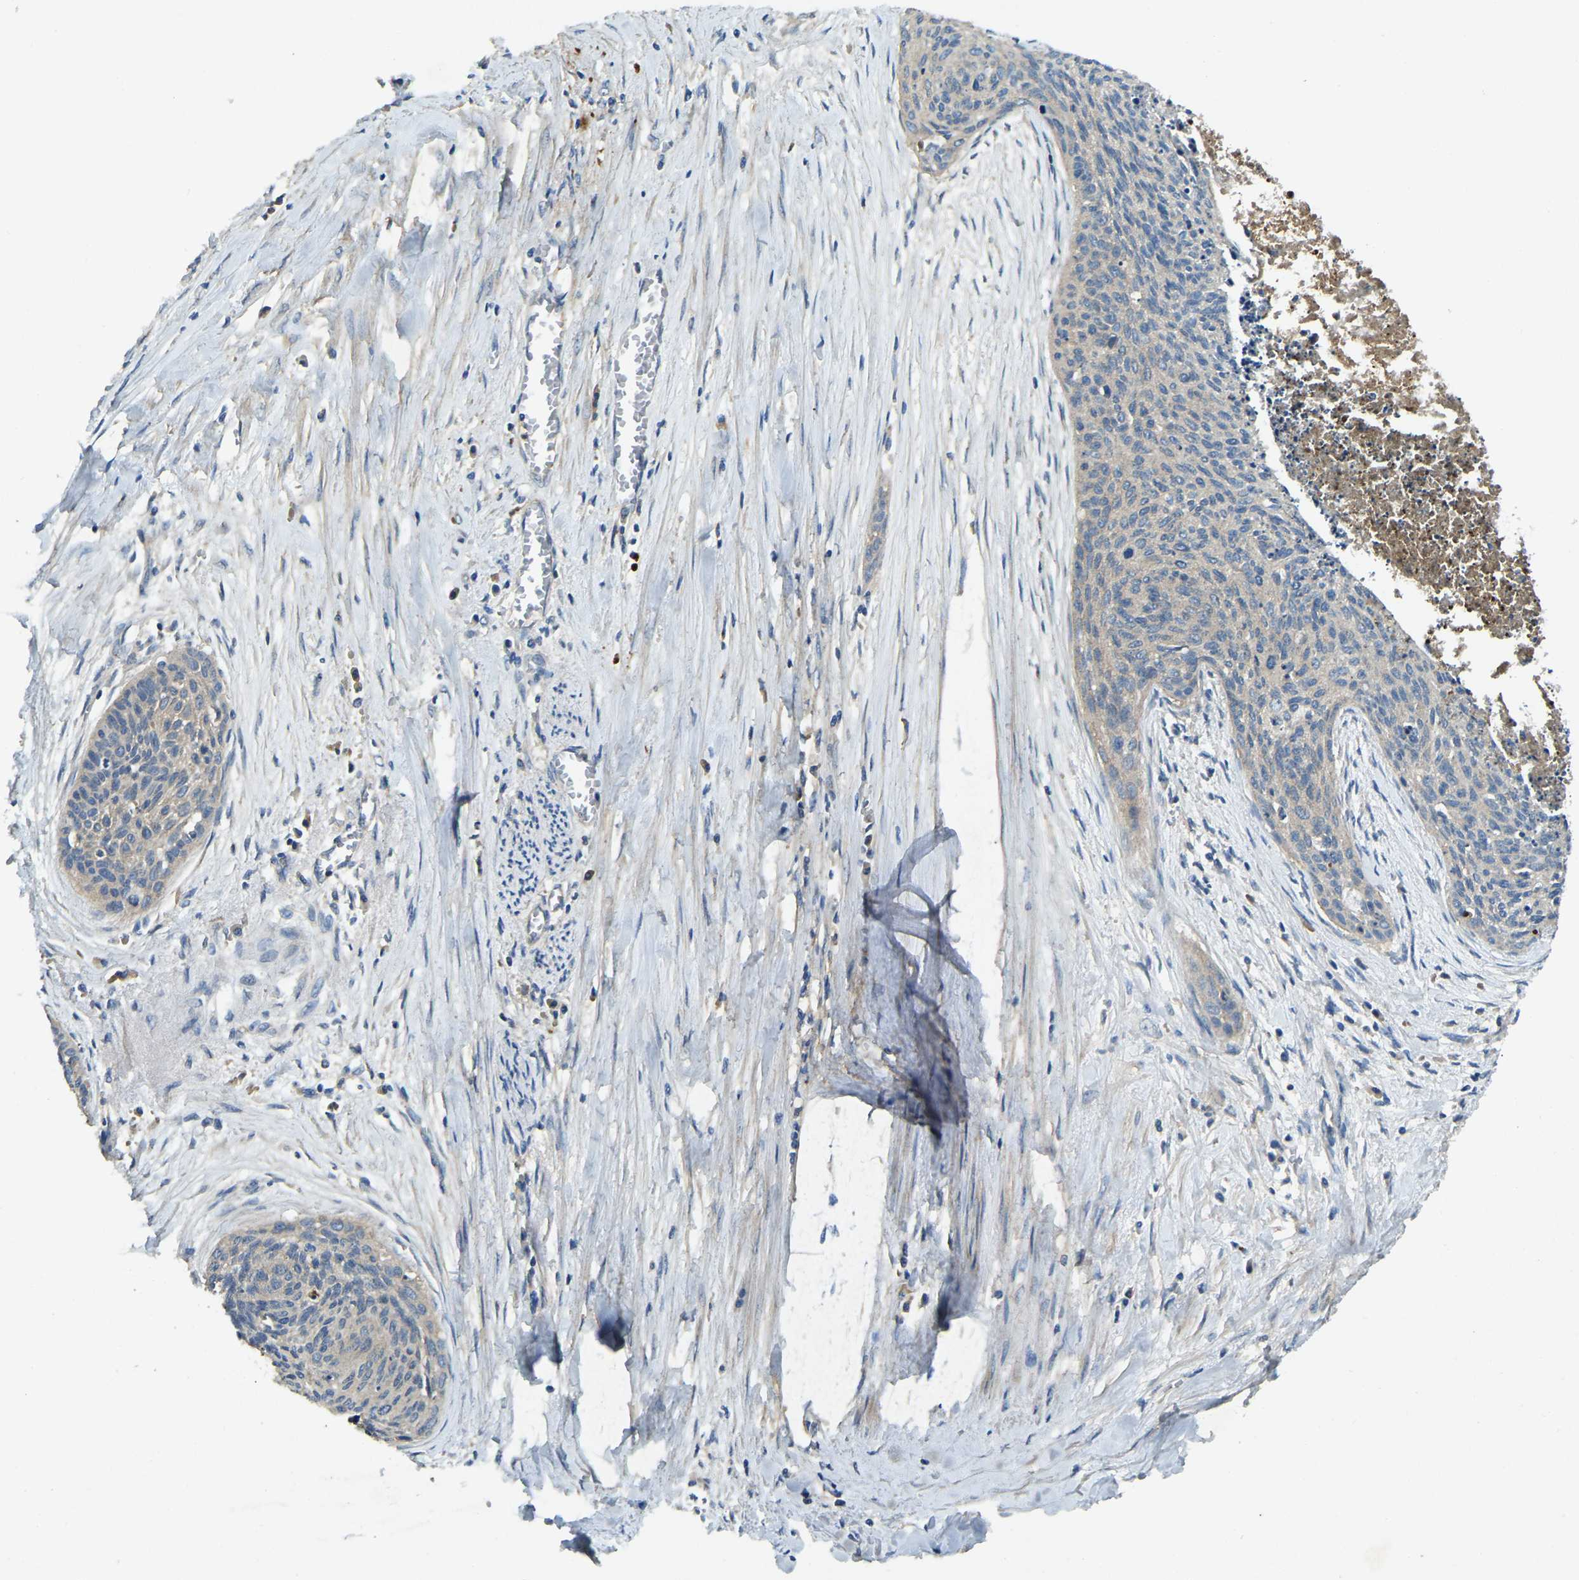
{"staining": {"intensity": "negative", "quantity": "none", "location": "none"}, "tissue": "cervical cancer", "cell_type": "Tumor cells", "image_type": "cancer", "snomed": [{"axis": "morphology", "description": "Squamous cell carcinoma, NOS"}, {"axis": "topography", "description": "Cervix"}], "caption": "Human cervical cancer (squamous cell carcinoma) stained for a protein using IHC shows no expression in tumor cells.", "gene": "ATP8B1", "patient": {"sex": "female", "age": 55}}